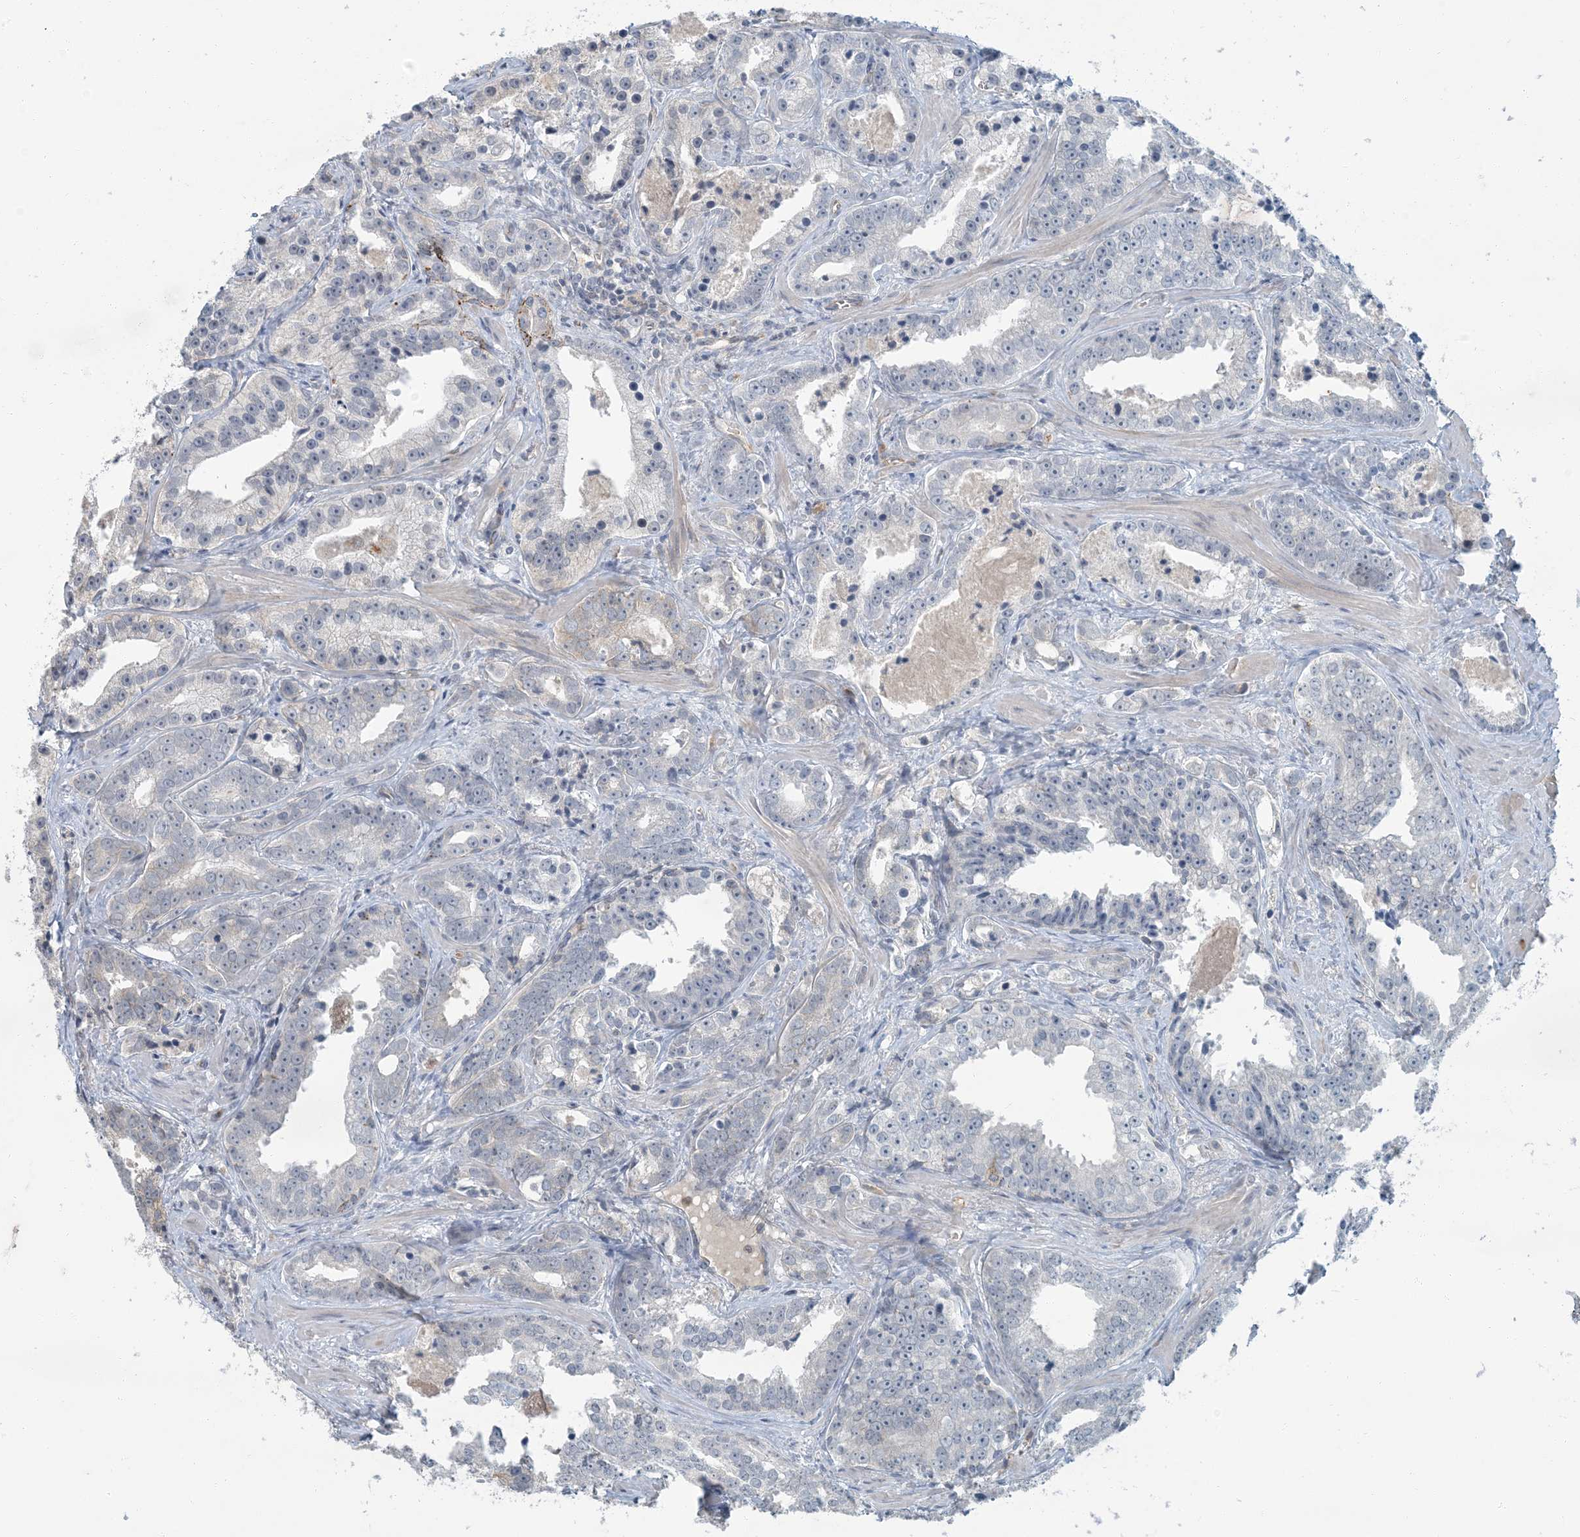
{"staining": {"intensity": "negative", "quantity": "none", "location": "none"}, "tissue": "prostate cancer", "cell_type": "Tumor cells", "image_type": "cancer", "snomed": [{"axis": "morphology", "description": "Adenocarcinoma, High grade"}, {"axis": "topography", "description": "Prostate"}], "caption": "Prostate cancer was stained to show a protein in brown. There is no significant positivity in tumor cells.", "gene": "EPHA4", "patient": {"sex": "male", "age": 62}}